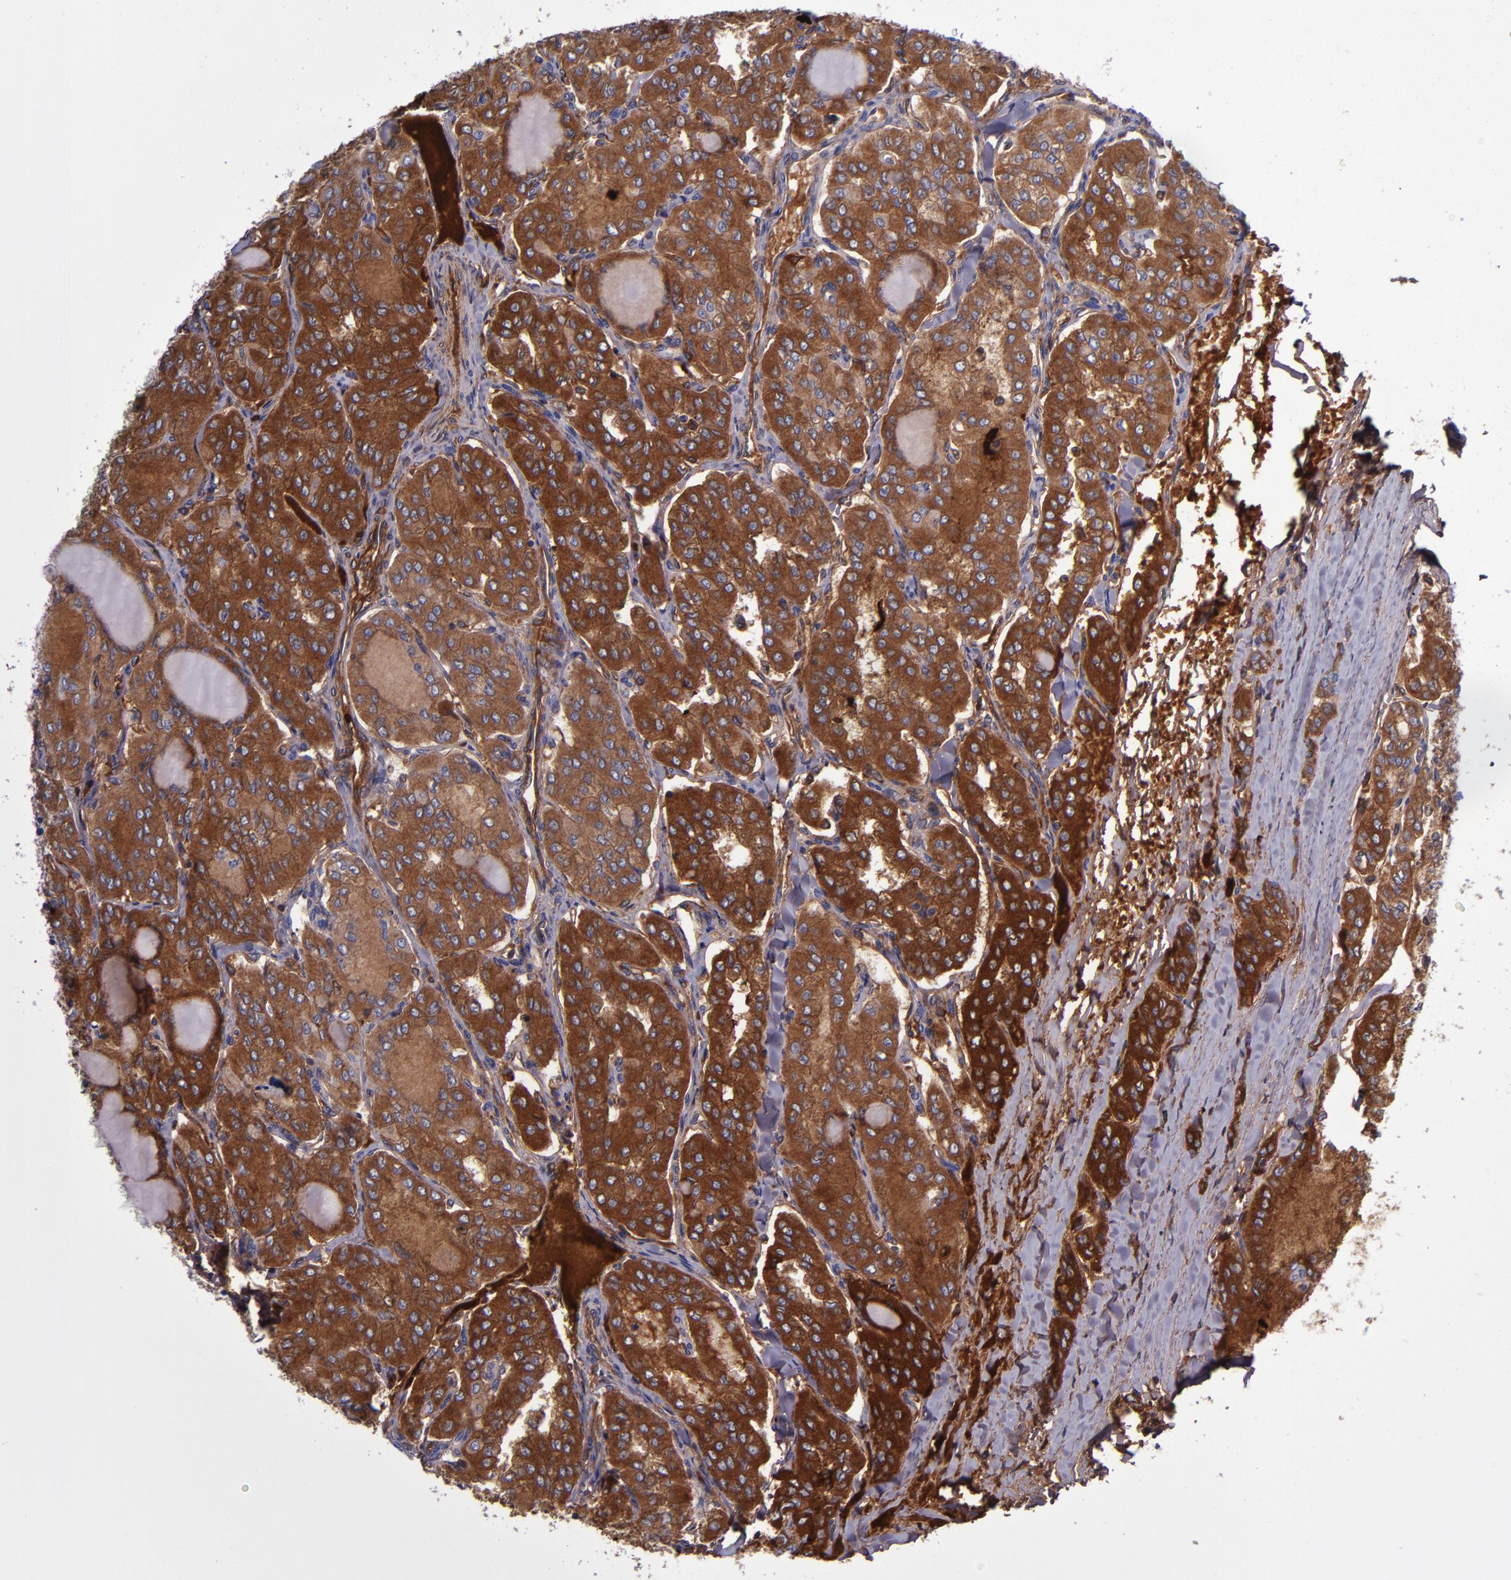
{"staining": {"intensity": "strong", "quantity": ">75%", "location": "cytoplasmic/membranous"}, "tissue": "thyroid cancer", "cell_type": "Tumor cells", "image_type": "cancer", "snomed": [{"axis": "morphology", "description": "Papillary adenocarcinoma, NOS"}, {"axis": "topography", "description": "Thyroid gland"}], "caption": "An image of human thyroid cancer stained for a protein displays strong cytoplasmic/membranous brown staining in tumor cells.", "gene": "CLEC3B", "patient": {"sex": "male", "age": 20}}